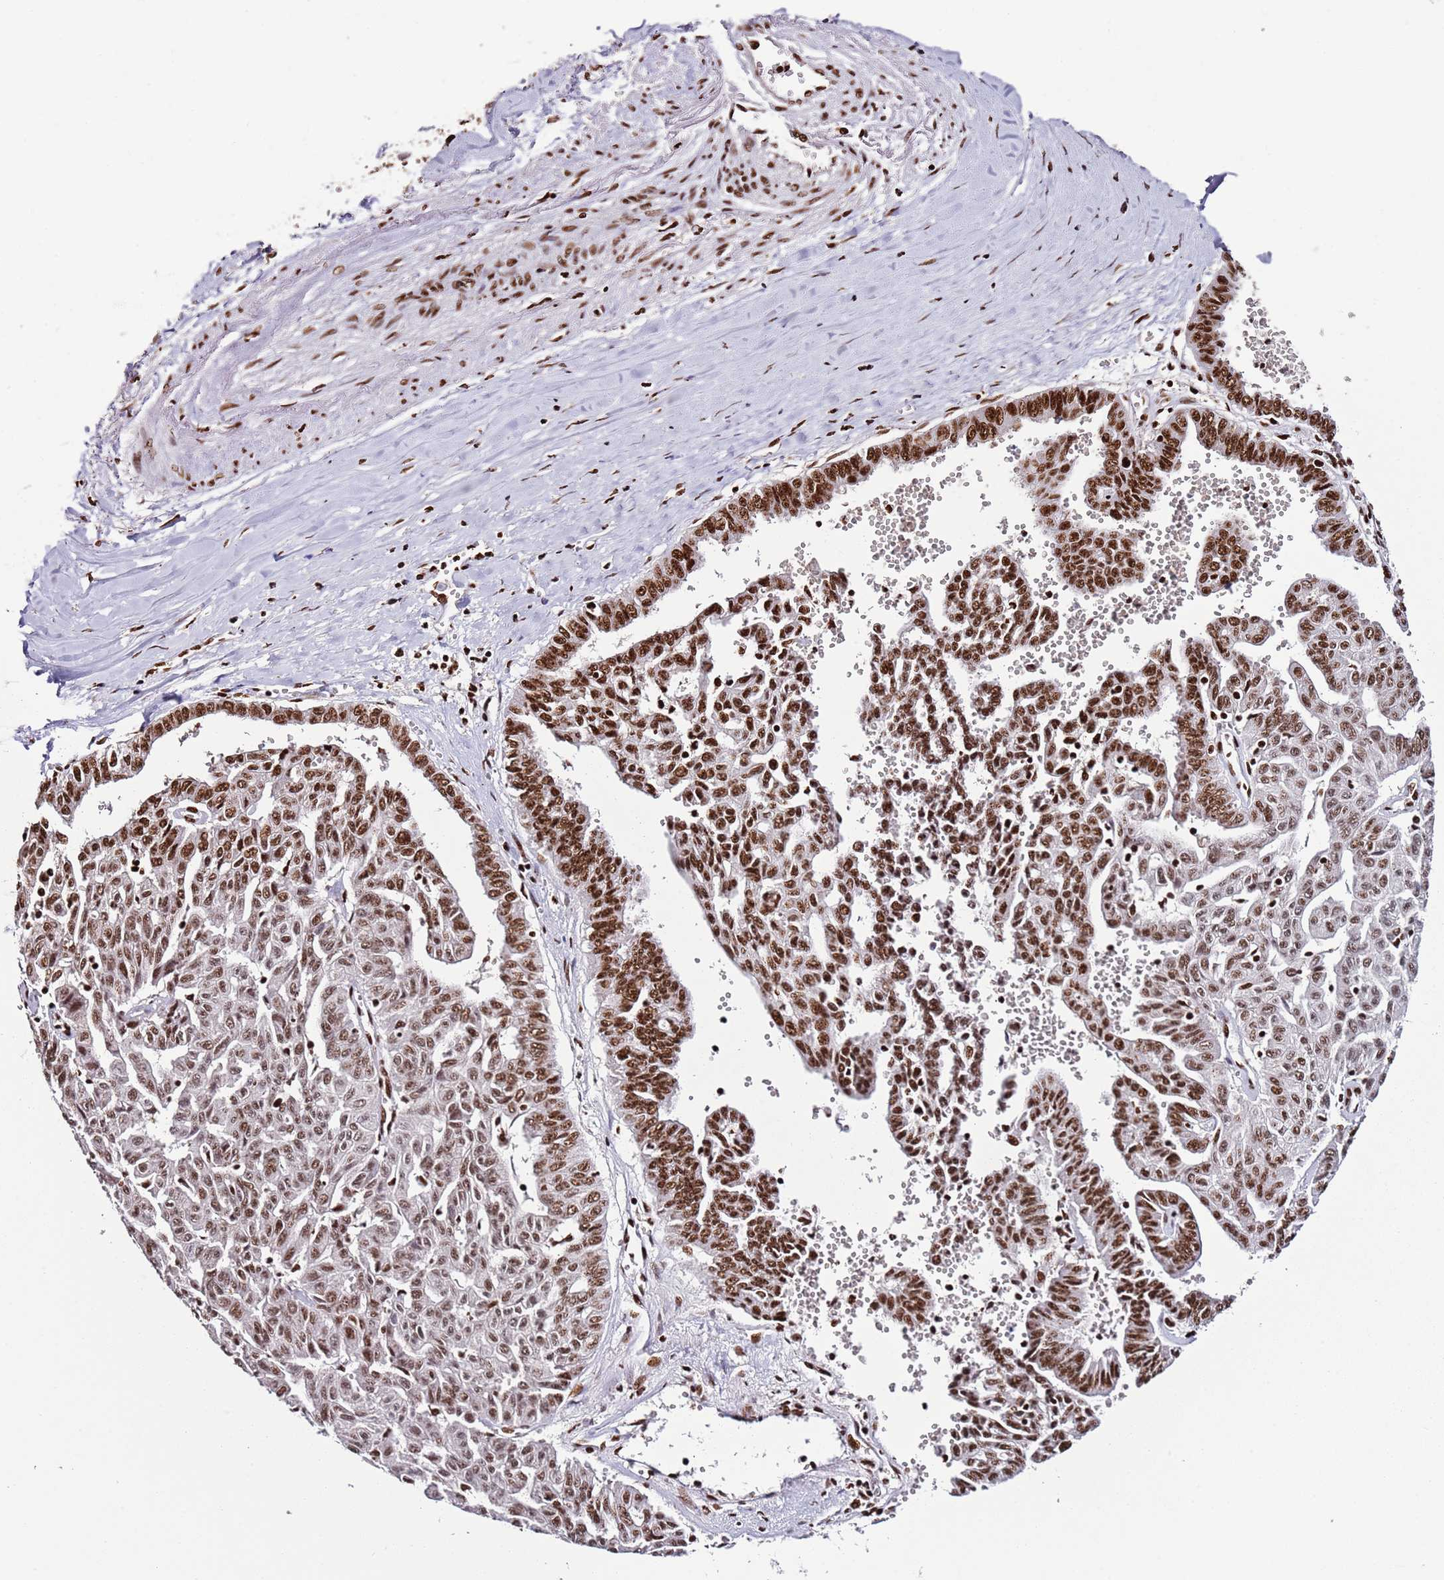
{"staining": {"intensity": "moderate", "quantity": ">75%", "location": "nuclear"}, "tissue": "liver cancer", "cell_type": "Tumor cells", "image_type": "cancer", "snomed": [{"axis": "morphology", "description": "Cholangiocarcinoma"}, {"axis": "topography", "description": "Liver"}], "caption": "This is a histology image of IHC staining of liver cancer, which shows moderate positivity in the nuclear of tumor cells.", "gene": "C6orf226", "patient": {"sex": "female", "age": 77}}